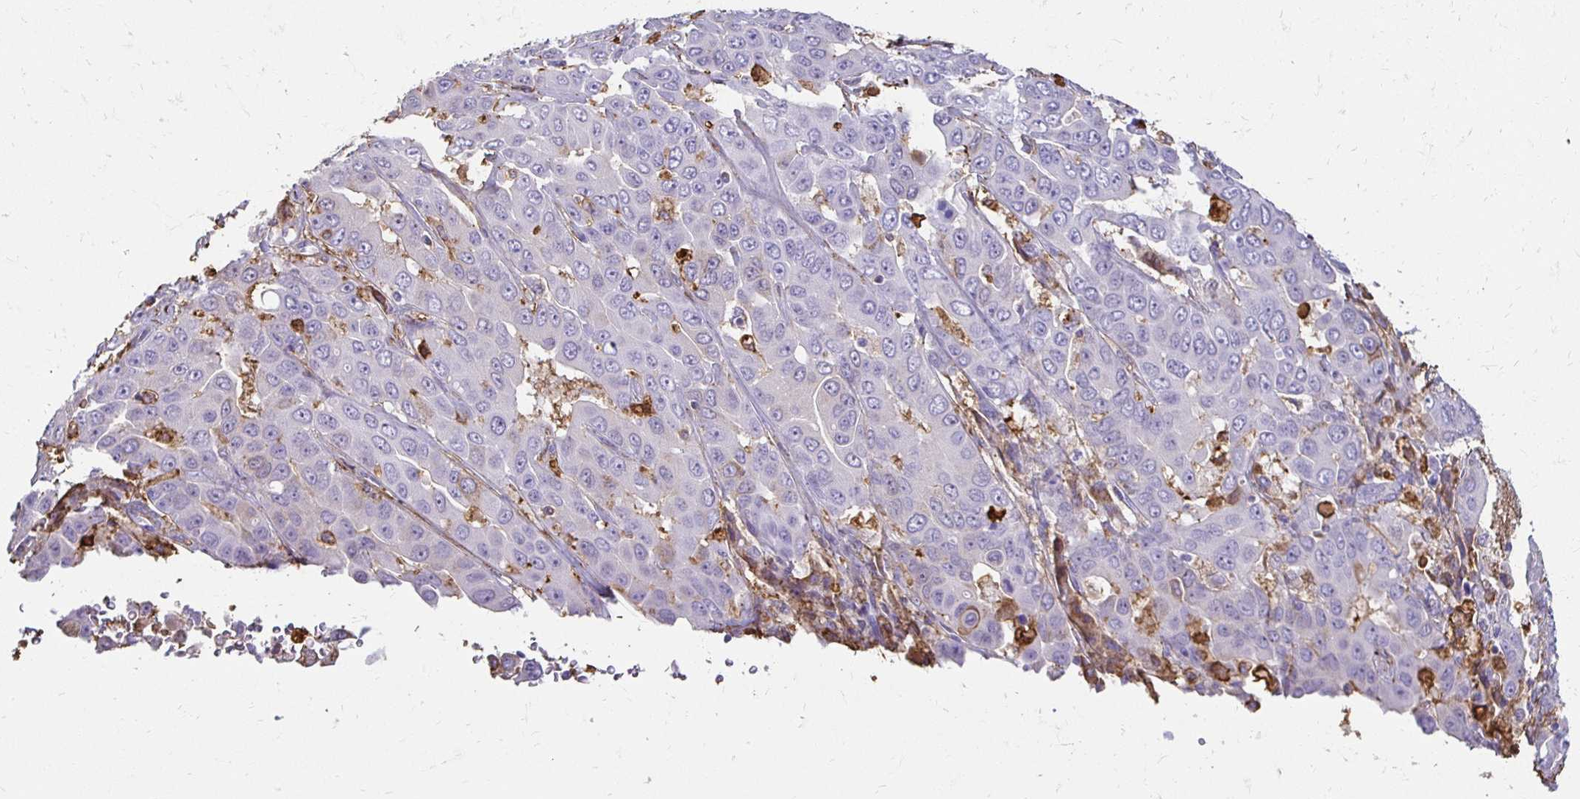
{"staining": {"intensity": "negative", "quantity": "none", "location": "none"}, "tissue": "liver cancer", "cell_type": "Tumor cells", "image_type": "cancer", "snomed": [{"axis": "morphology", "description": "Cholangiocarcinoma"}, {"axis": "topography", "description": "Liver"}], "caption": "IHC micrograph of neoplastic tissue: liver cholangiocarcinoma stained with DAB exhibits no significant protein expression in tumor cells.", "gene": "TAS1R3", "patient": {"sex": "female", "age": 52}}